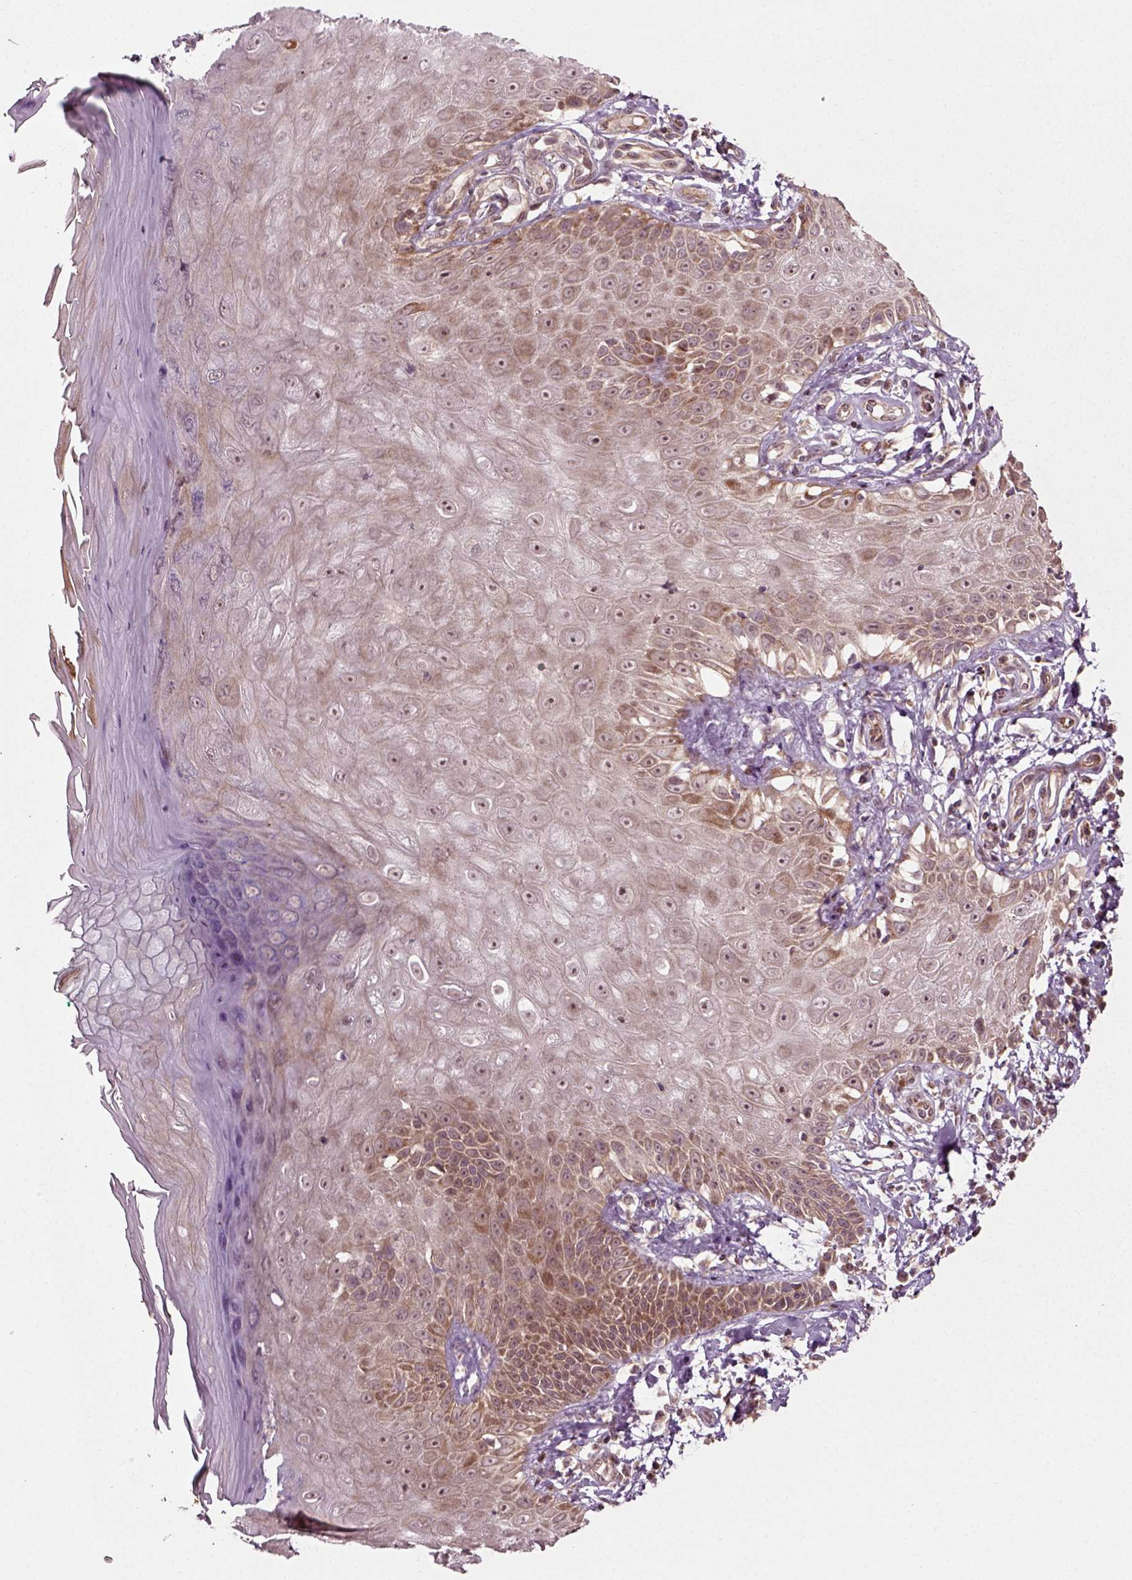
{"staining": {"intensity": "moderate", "quantity": ">75%", "location": "cytoplasmic/membranous"}, "tissue": "skin", "cell_type": "Fibroblasts", "image_type": "normal", "snomed": [{"axis": "morphology", "description": "Normal tissue, NOS"}, {"axis": "morphology", "description": "Inflammation, NOS"}, {"axis": "morphology", "description": "Fibrosis, NOS"}, {"axis": "topography", "description": "Skin"}], "caption": "DAB (3,3'-diaminobenzidine) immunohistochemical staining of normal human skin demonstrates moderate cytoplasmic/membranous protein staining in about >75% of fibroblasts.", "gene": "PLCD3", "patient": {"sex": "male", "age": 71}}